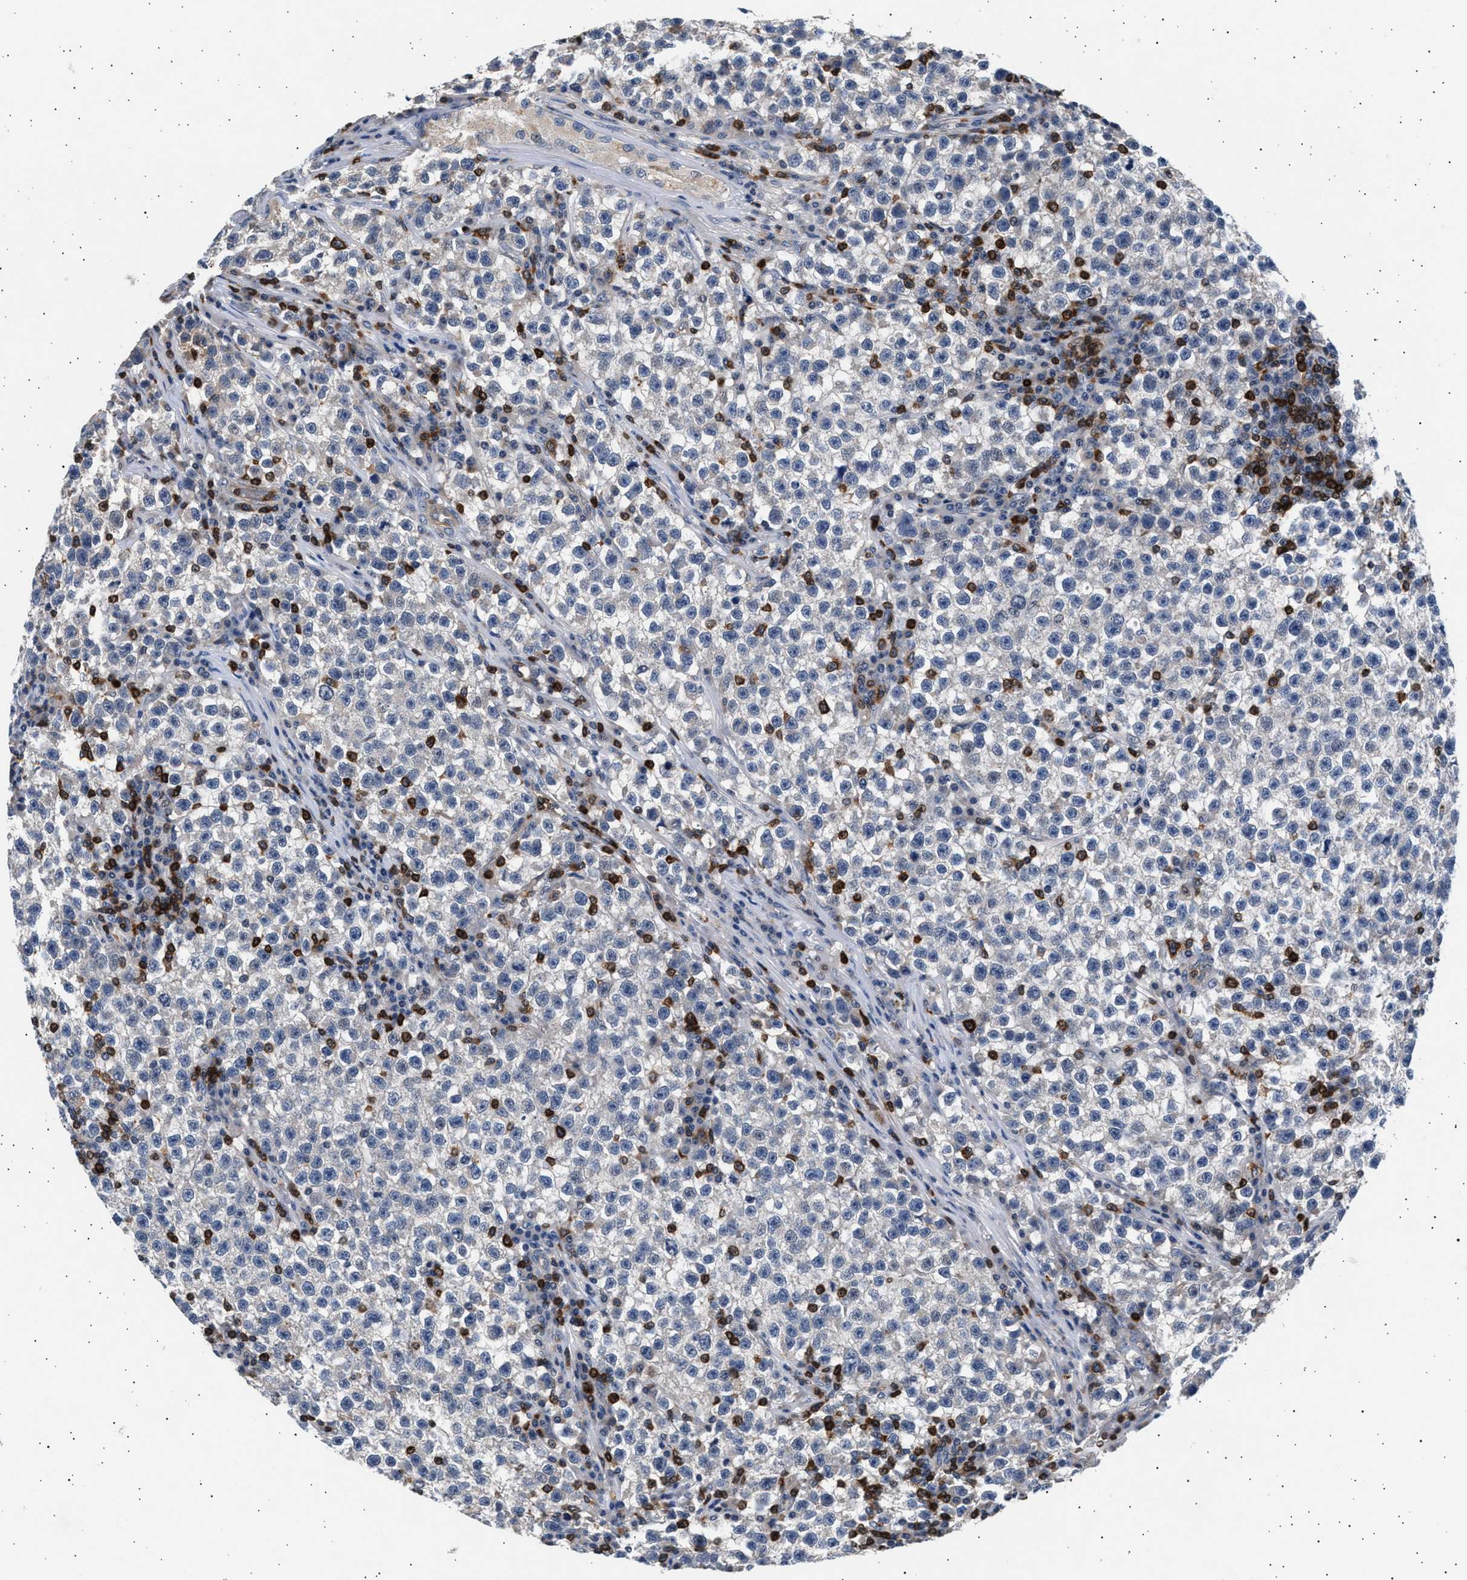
{"staining": {"intensity": "negative", "quantity": "none", "location": "none"}, "tissue": "testis cancer", "cell_type": "Tumor cells", "image_type": "cancer", "snomed": [{"axis": "morphology", "description": "Seminoma, NOS"}, {"axis": "topography", "description": "Testis"}], "caption": "Immunohistochemical staining of testis cancer reveals no significant positivity in tumor cells.", "gene": "GRAP2", "patient": {"sex": "male", "age": 22}}